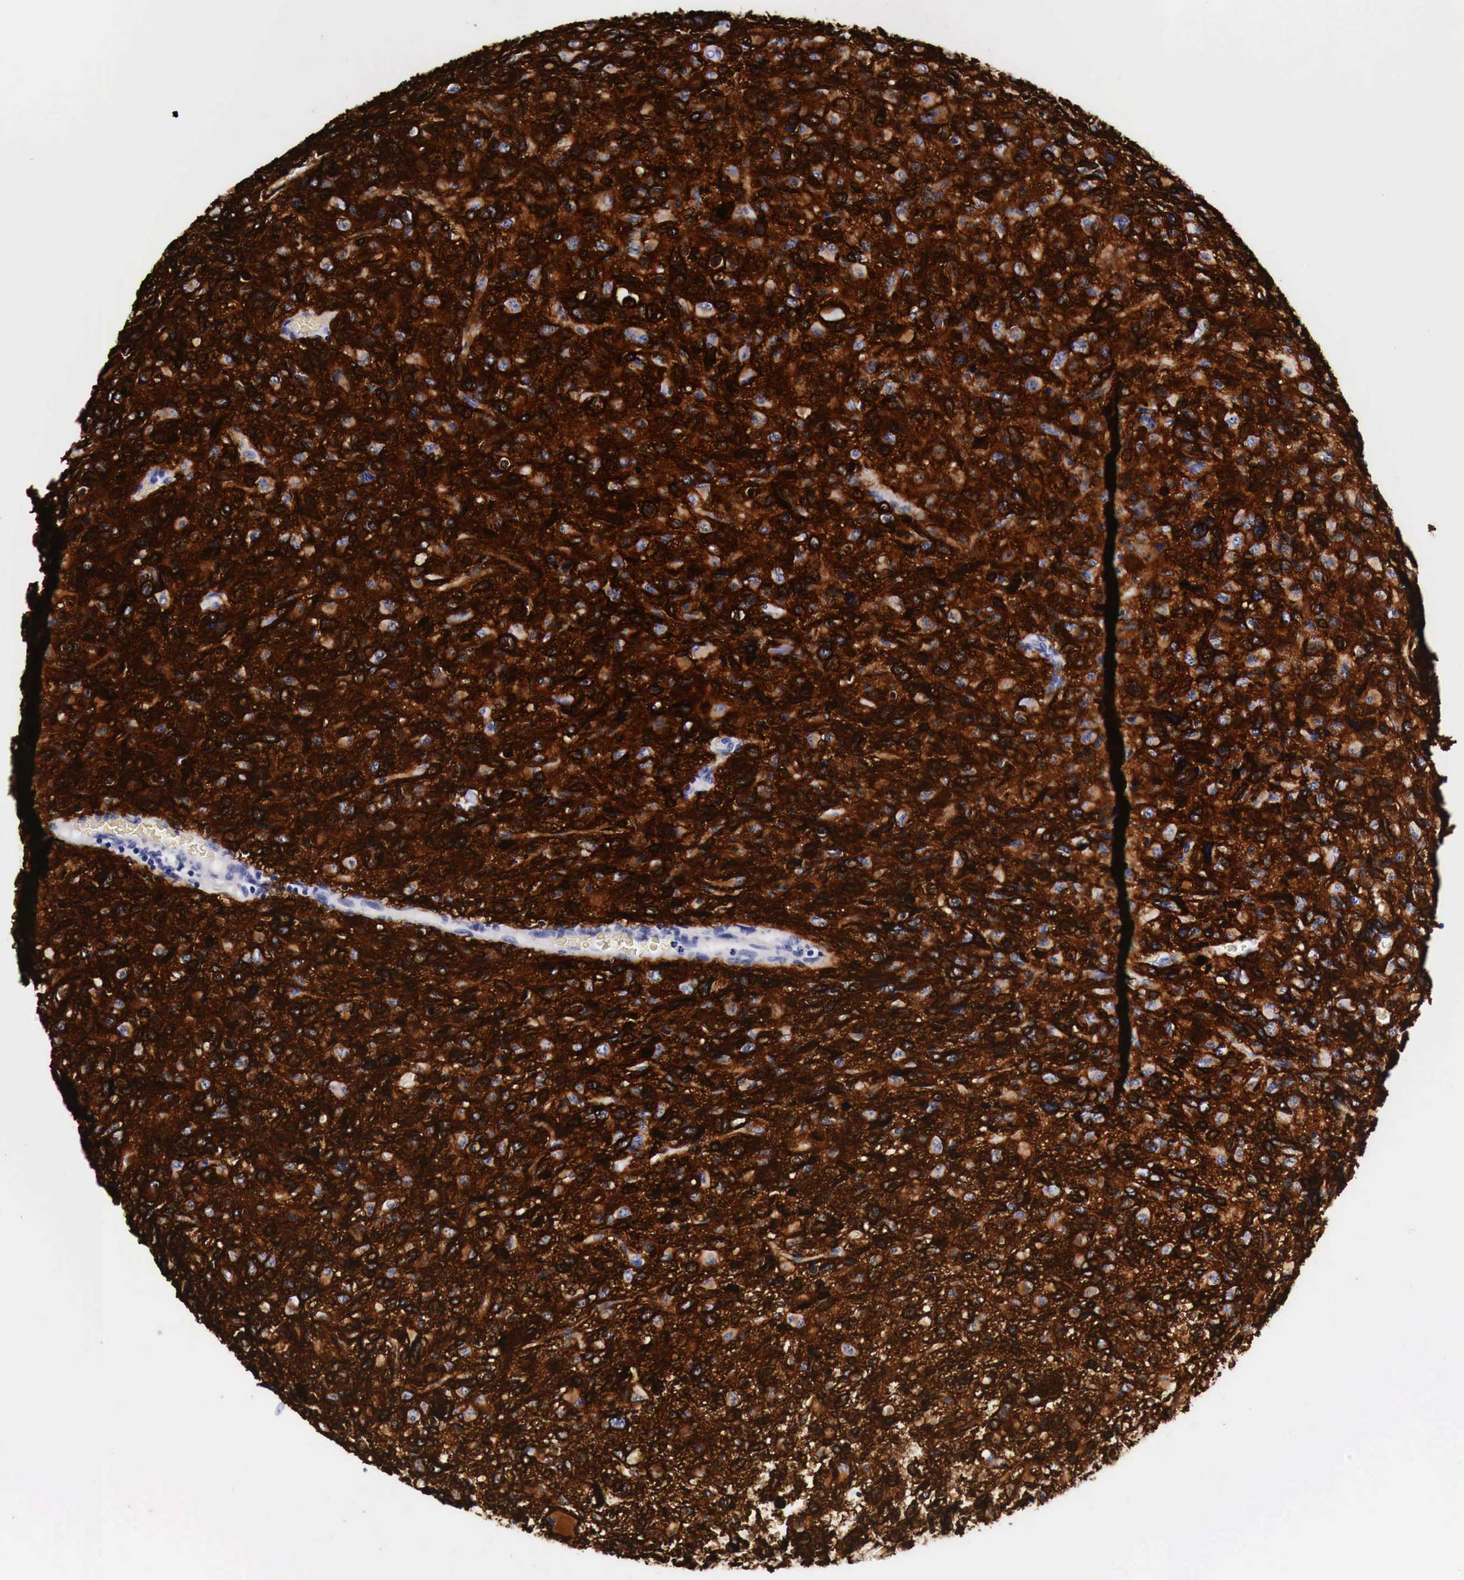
{"staining": {"intensity": "strong", "quantity": ">75%", "location": "cytoplasmic/membranous"}, "tissue": "glioma", "cell_type": "Tumor cells", "image_type": "cancer", "snomed": [{"axis": "morphology", "description": "Glioma, malignant, High grade"}, {"axis": "topography", "description": "Brain"}], "caption": "A brown stain highlights strong cytoplasmic/membranous expression of a protein in human malignant glioma (high-grade) tumor cells.", "gene": "EGFR", "patient": {"sex": "female", "age": 60}}